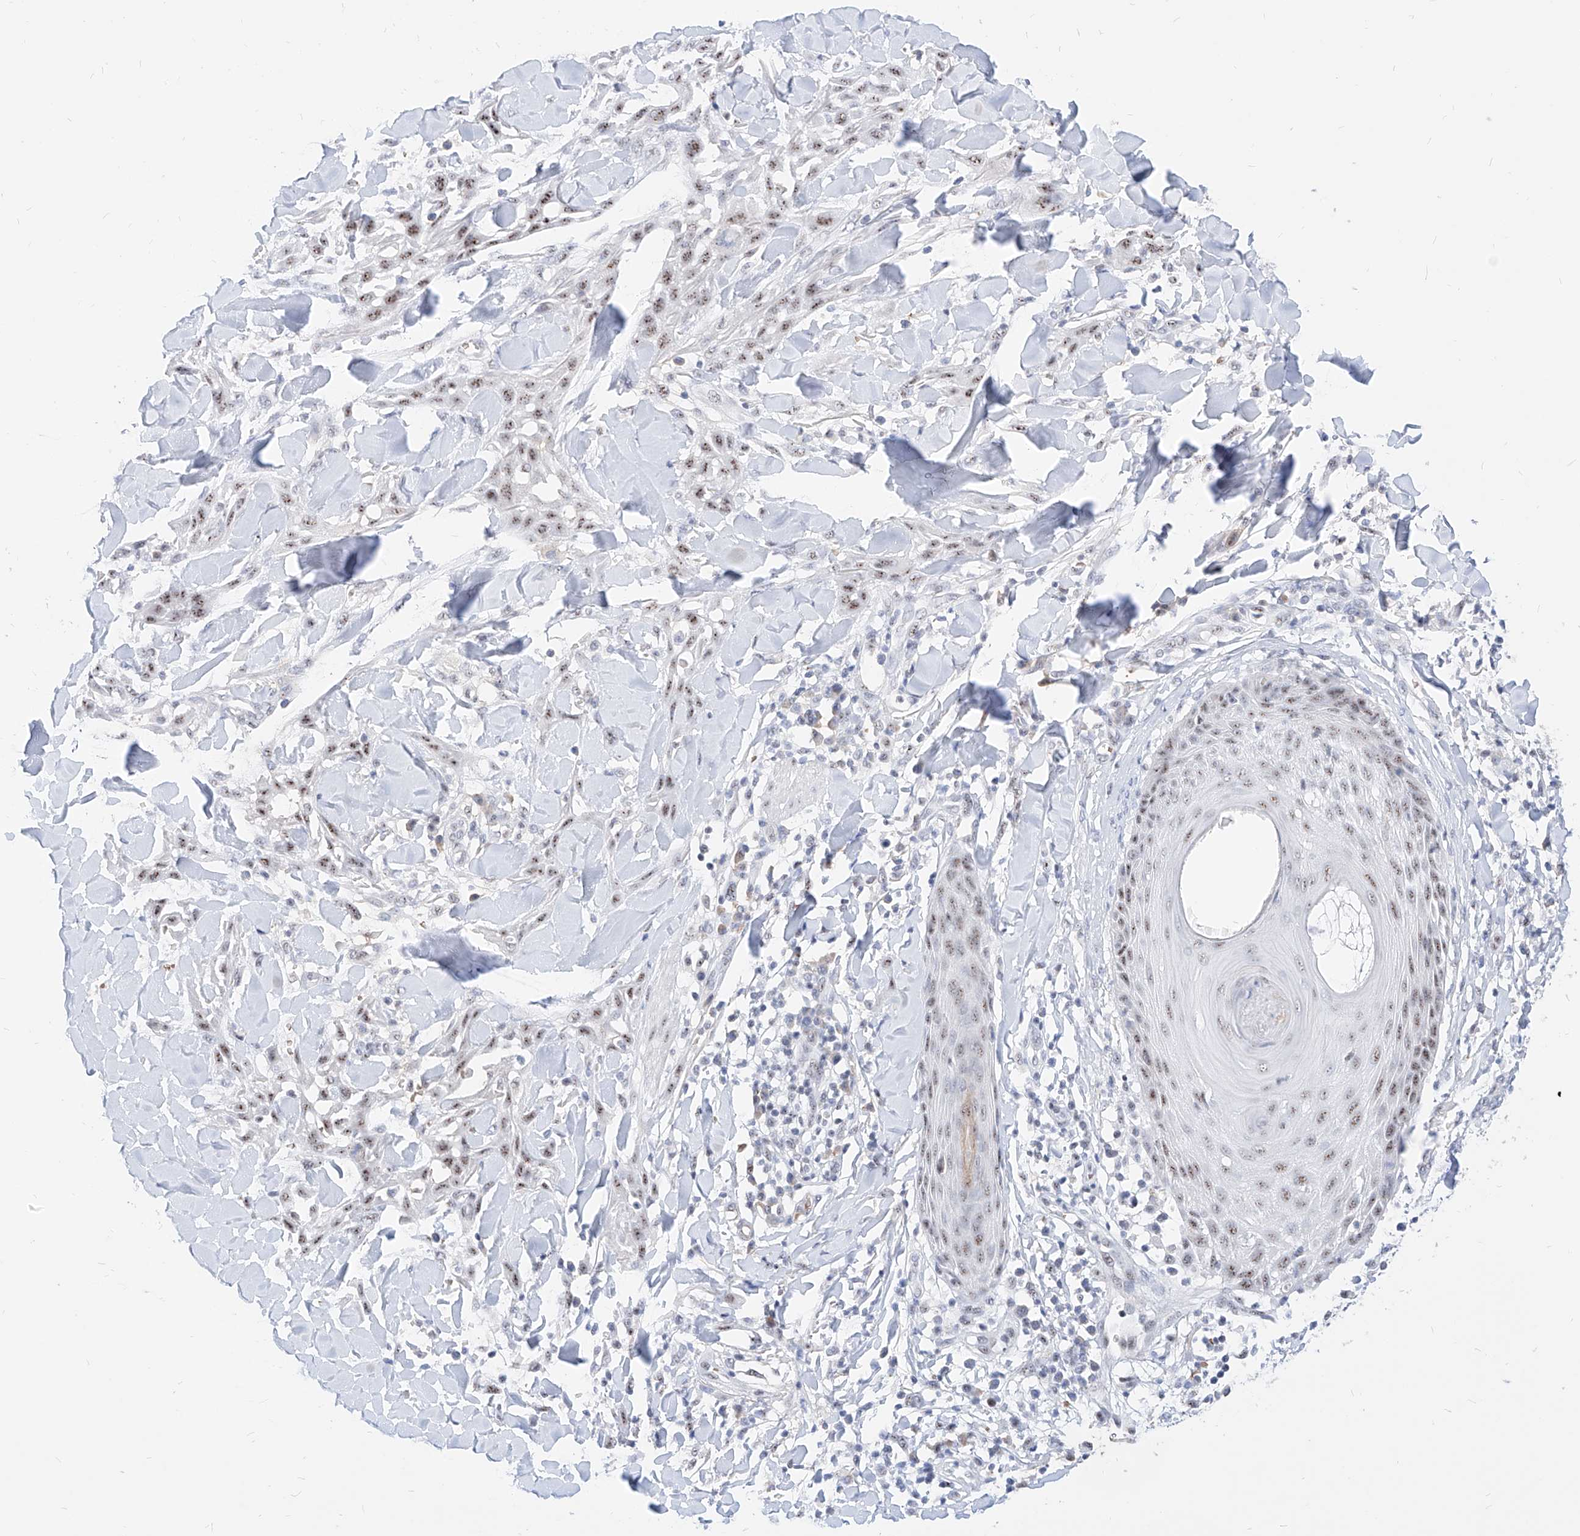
{"staining": {"intensity": "moderate", "quantity": ">75%", "location": "nuclear"}, "tissue": "skin cancer", "cell_type": "Tumor cells", "image_type": "cancer", "snomed": [{"axis": "morphology", "description": "Squamous cell carcinoma, NOS"}, {"axis": "topography", "description": "Skin"}], "caption": "Tumor cells reveal moderate nuclear positivity in about >75% of cells in skin cancer (squamous cell carcinoma).", "gene": "ZFP42", "patient": {"sex": "male", "age": 24}}